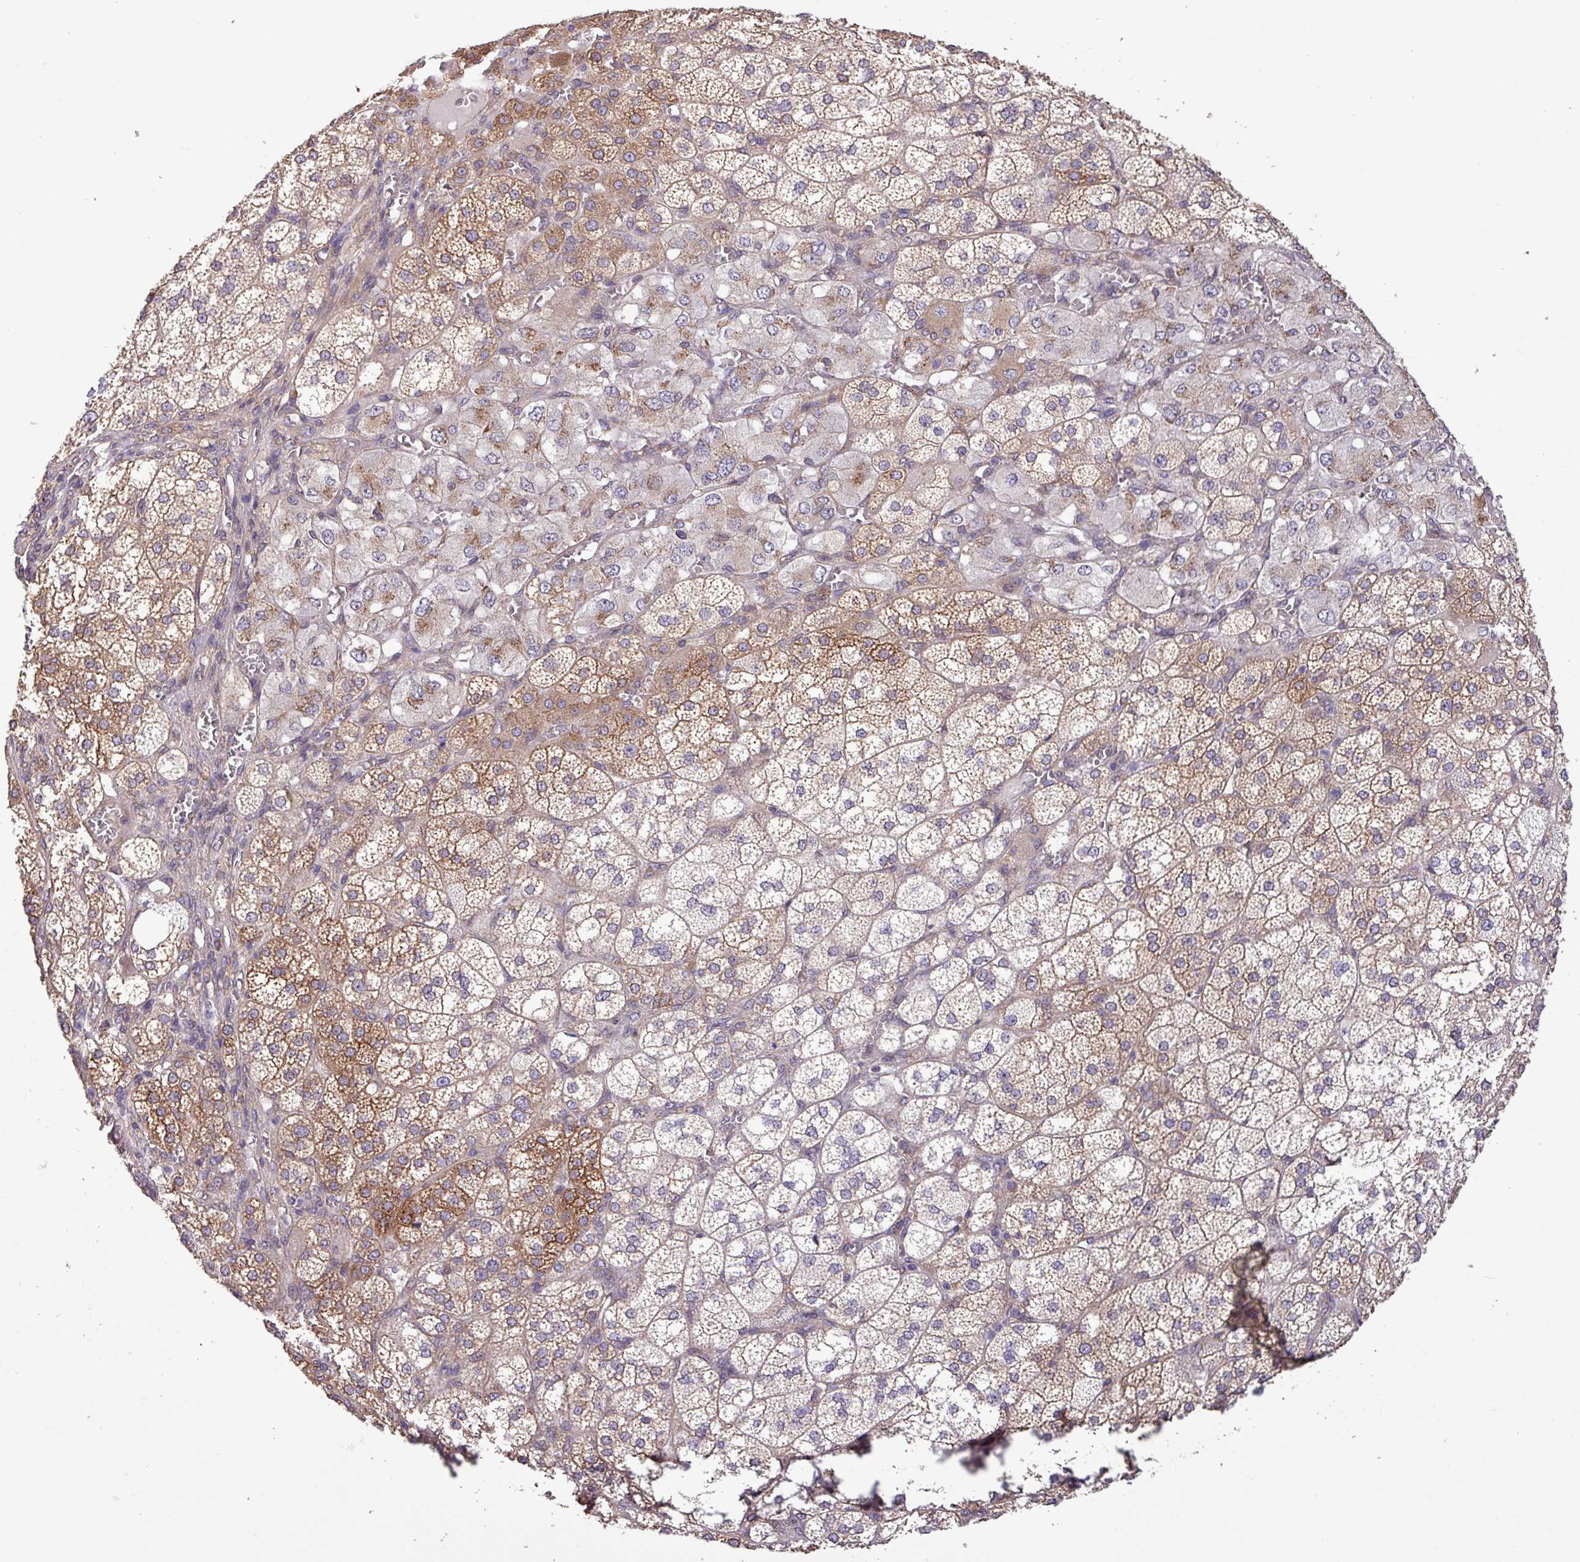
{"staining": {"intensity": "moderate", "quantity": "25%-75%", "location": "cytoplasmic/membranous"}, "tissue": "adrenal gland", "cell_type": "Glandular cells", "image_type": "normal", "snomed": [{"axis": "morphology", "description": "Normal tissue, NOS"}, {"axis": "topography", "description": "Adrenal gland"}], "caption": "This photomicrograph displays normal adrenal gland stained with immunohistochemistry to label a protein in brown. The cytoplasmic/membranous of glandular cells show moderate positivity for the protein. Nuclei are counter-stained blue.", "gene": "MEGF6", "patient": {"sex": "female", "age": 60}}